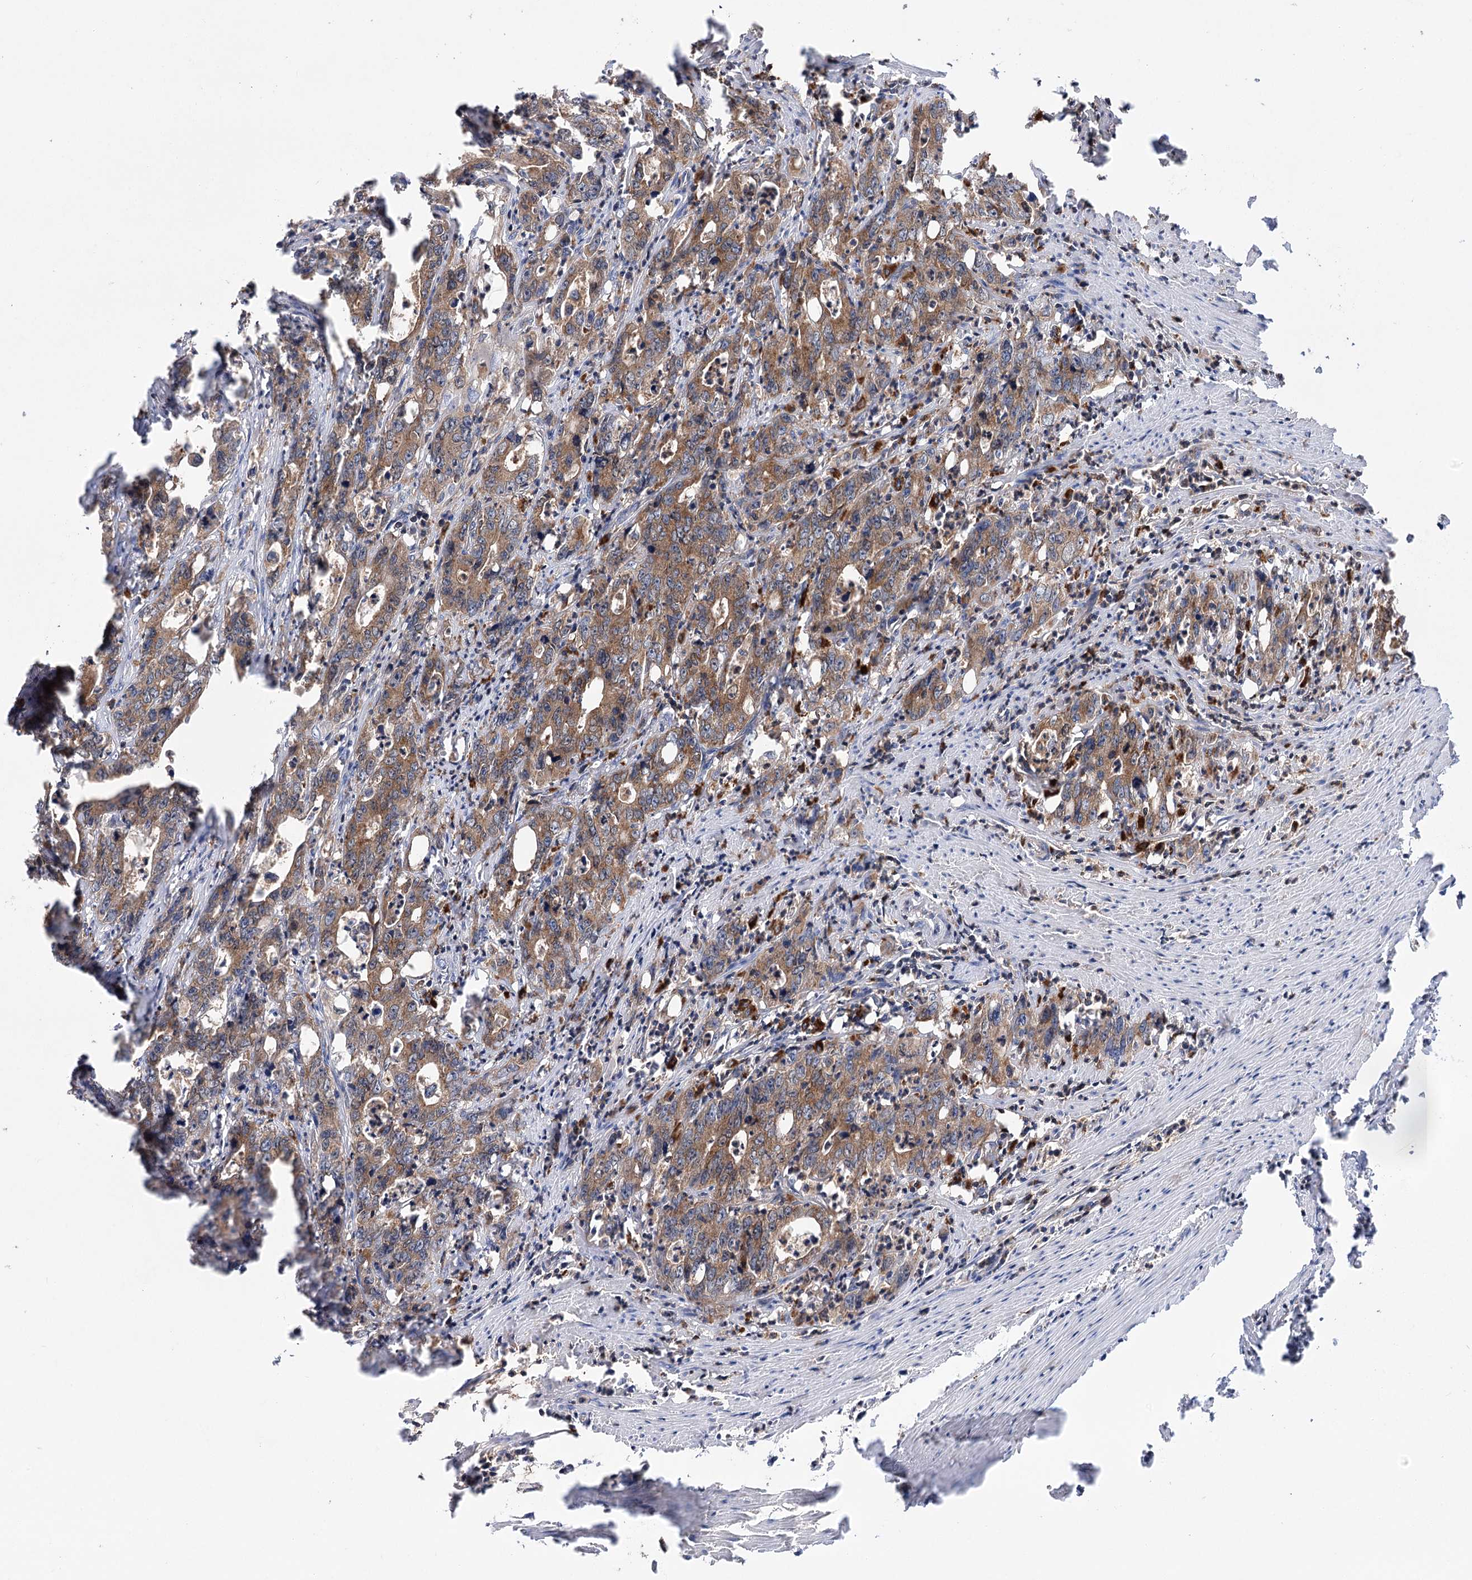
{"staining": {"intensity": "moderate", "quantity": ">75%", "location": "cytoplasmic/membranous"}, "tissue": "colorectal cancer", "cell_type": "Tumor cells", "image_type": "cancer", "snomed": [{"axis": "morphology", "description": "Adenocarcinoma, NOS"}, {"axis": "topography", "description": "Colon"}], "caption": "A brown stain highlights moderate cytoplasmic/membranous staining of a protein in colorectal cancer (adenocarcinoma) tumor cells.", "gene": "VPS37B", "patient": {"sex": "female", "age": 75}}